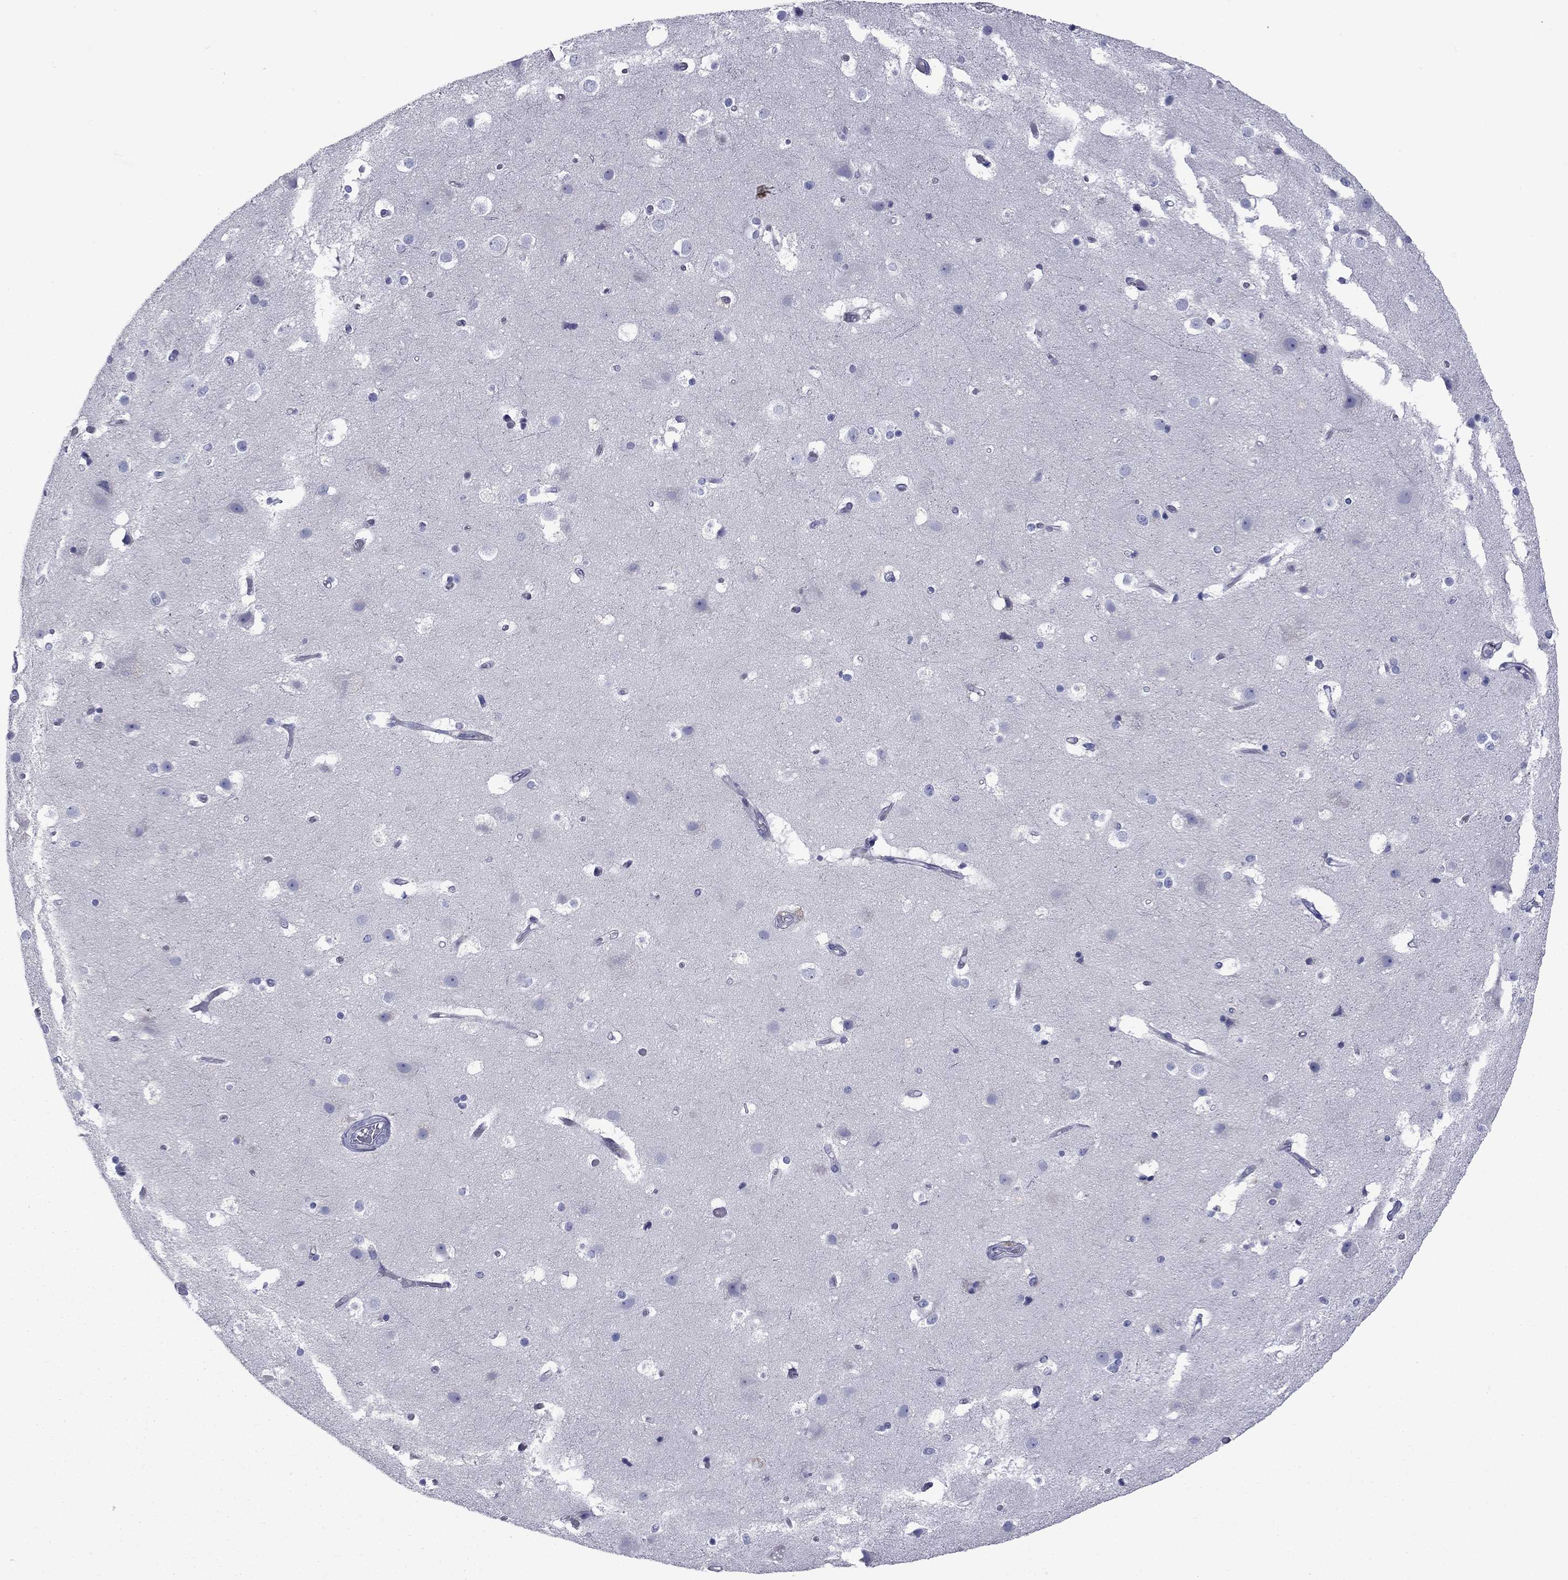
{"staining": {"intensity": "negative", "quantity": "none", "location": "none"}, "tissue": "cerebral cortex", "cell_type": "Endothelial cells", "image_type": "normal", "snomed": [{"axis": "morphology", "description": "Normal tissue, NOS"}, {"axis": "topography", "description": "Cerebral cortex"}], "caption": "Protein analysis of unremarkable cerebral cortex exhibits no significant staining in endothelial cells.", "gene": "TMPRSS11A", "patient": {"sex": "female", "age": 52}}